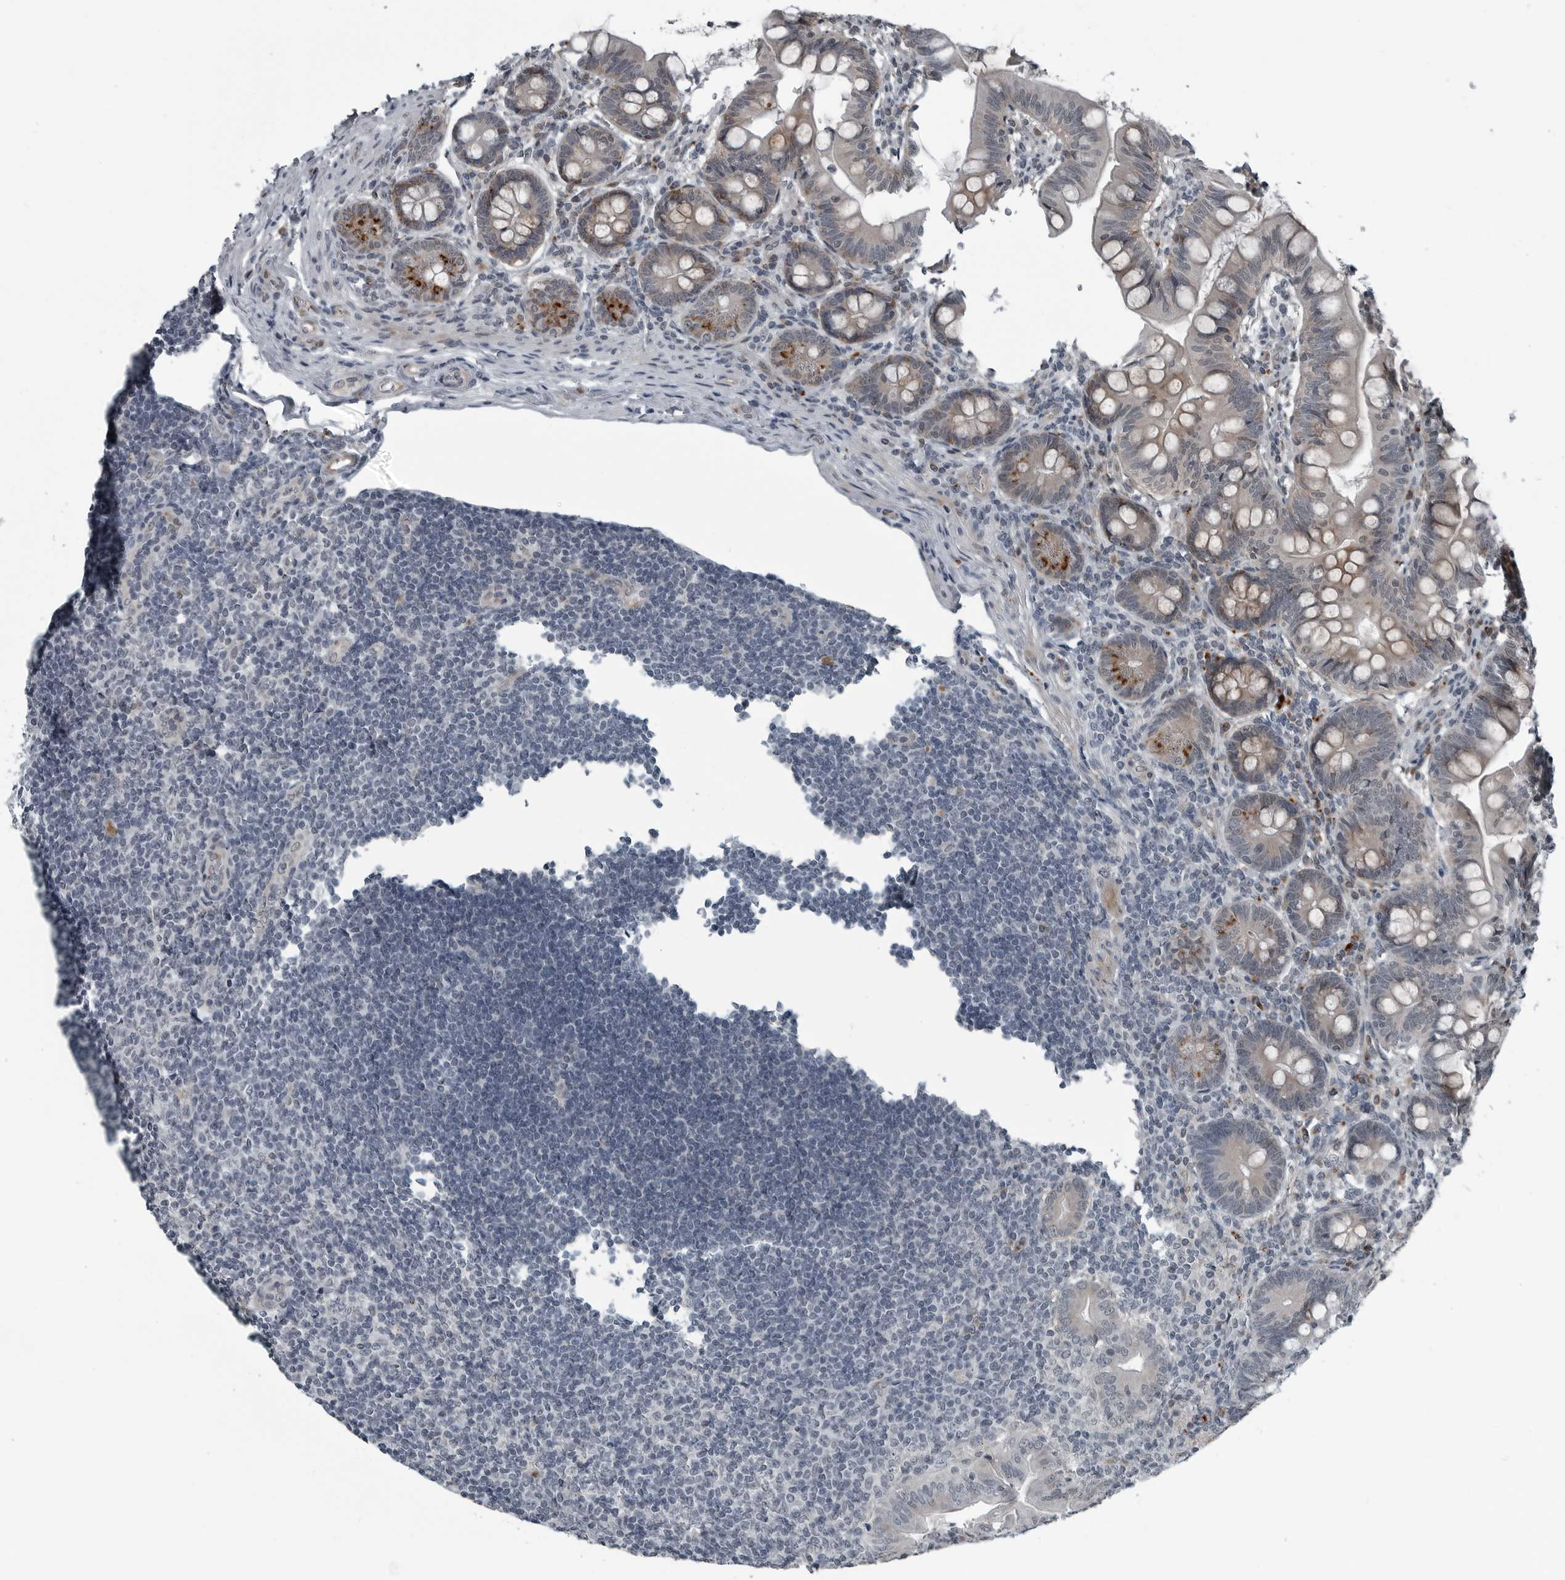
{"staining": {"intensity": "moderate", "quantity": "<25%", "location": "cytoplasmic/membranous"}, "tissue": "small intestine", "cell_type": "Glandular cells", "image_type": "normal", "snomed": [{"axis": "morphology", "description": "Normal tissue, NOS"}, {"axis": "topography", "description": "Small intestine"}], "caption": "Human small intestine stained for a protein (brown) demonstrates moderate cytoplasmic/membranous positive positivity in approximately <25% of glandular cells.", "gene": "GAK", "patient": {"sex": "male", "age": 7}}